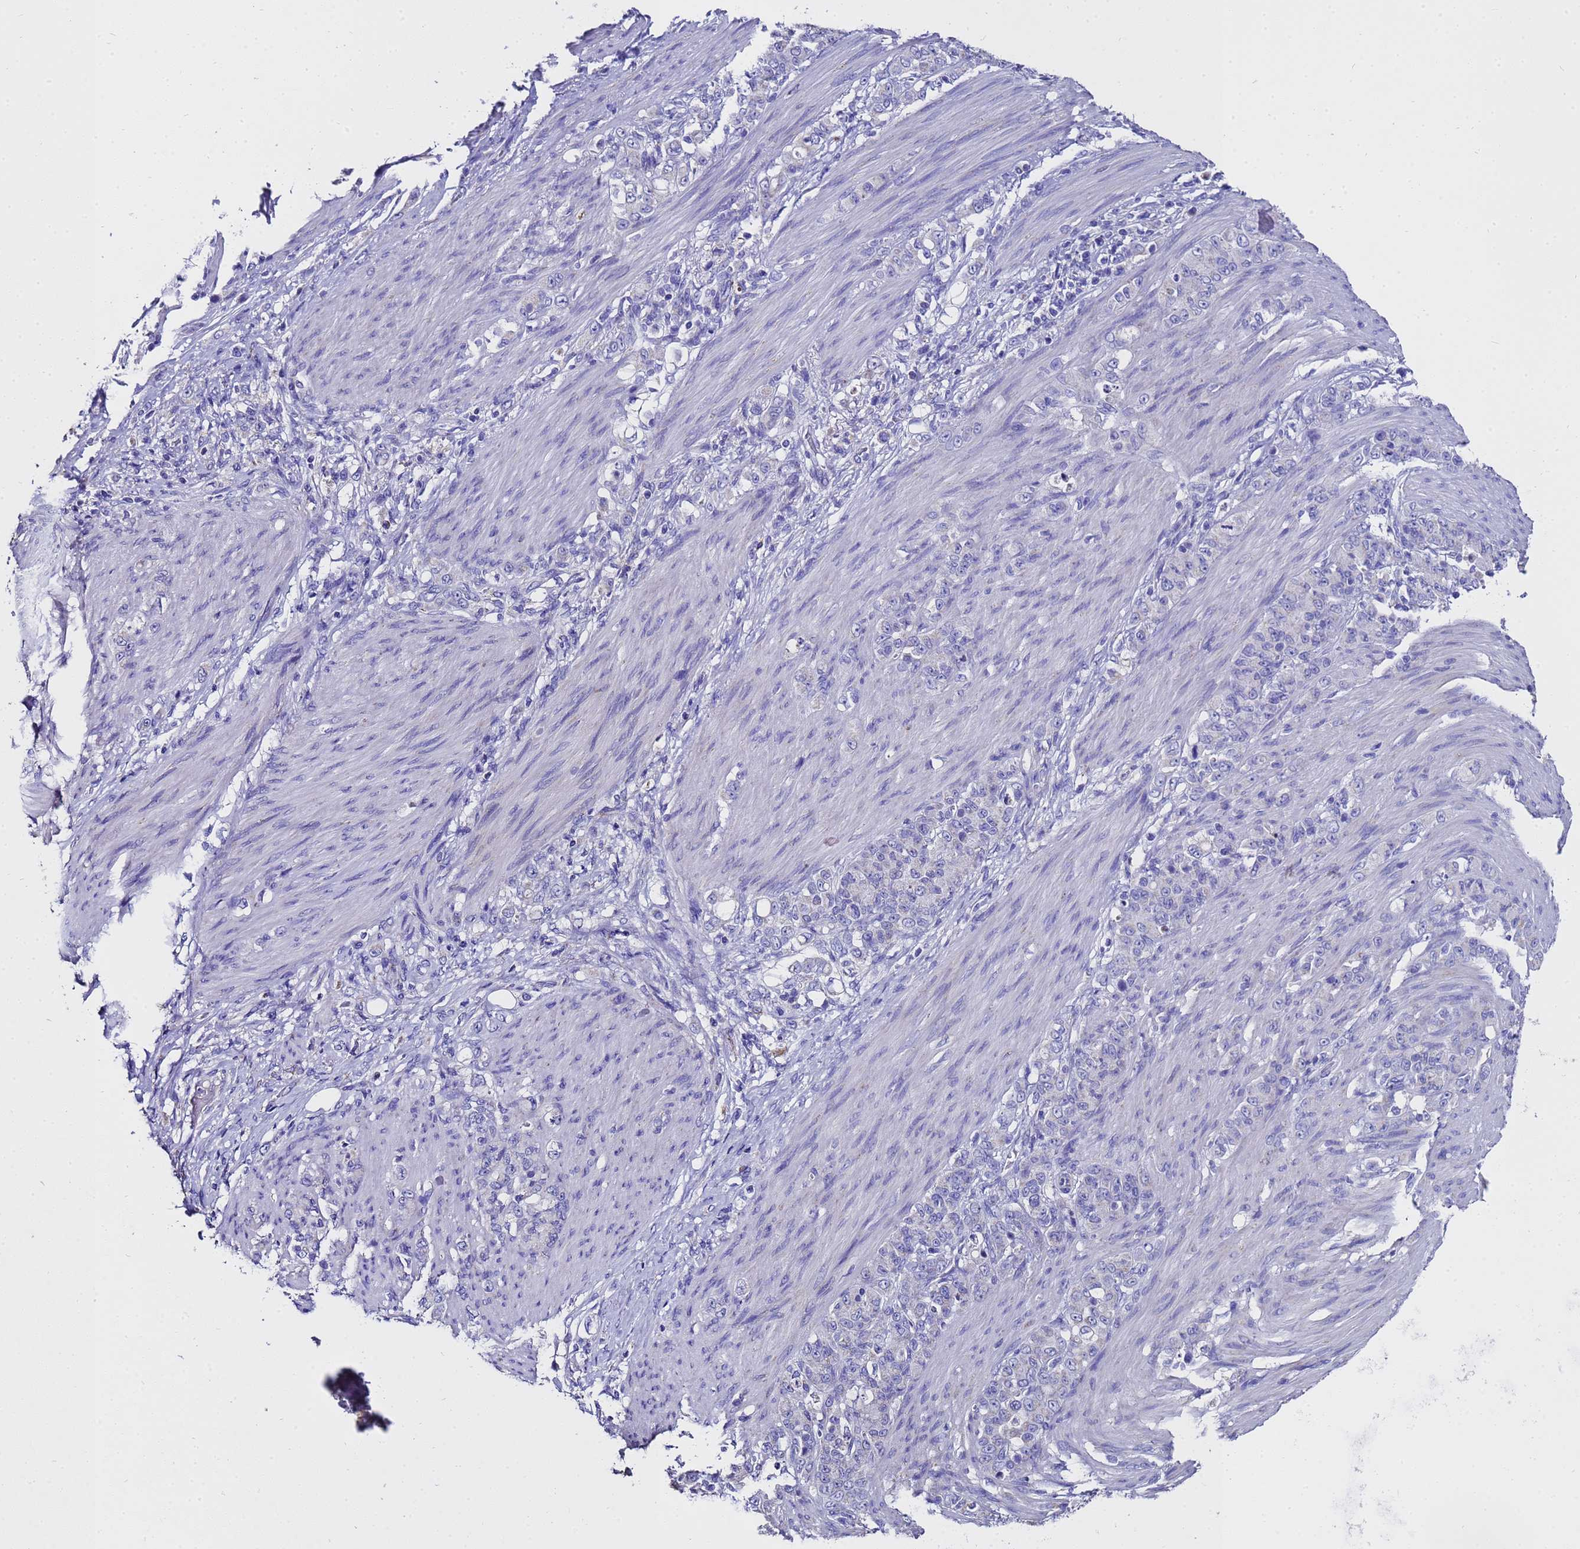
{"staining": {"intensity": "negative", "quantity": "none", "location": "none"}, "tissue": "stomach cancer", "cell_type": "Tumor cells", "image_type": "cancer", "snomed": [{"axis": "morphology", "description": "Adenocarcinoma, NOS"}, {"axis": "topography", "description": "Stomach"}], "caption": "Immunohistochemistry (IHC) image of neoplastic tissue: human stomach cancer (adenocarcinoma) stained with DAB (3,3'-diaminobenzidine) reveals no significant protein positivity in tumor cells.", "gene": "MRPS12", "patient": {"sex": "female", "age": 79}}